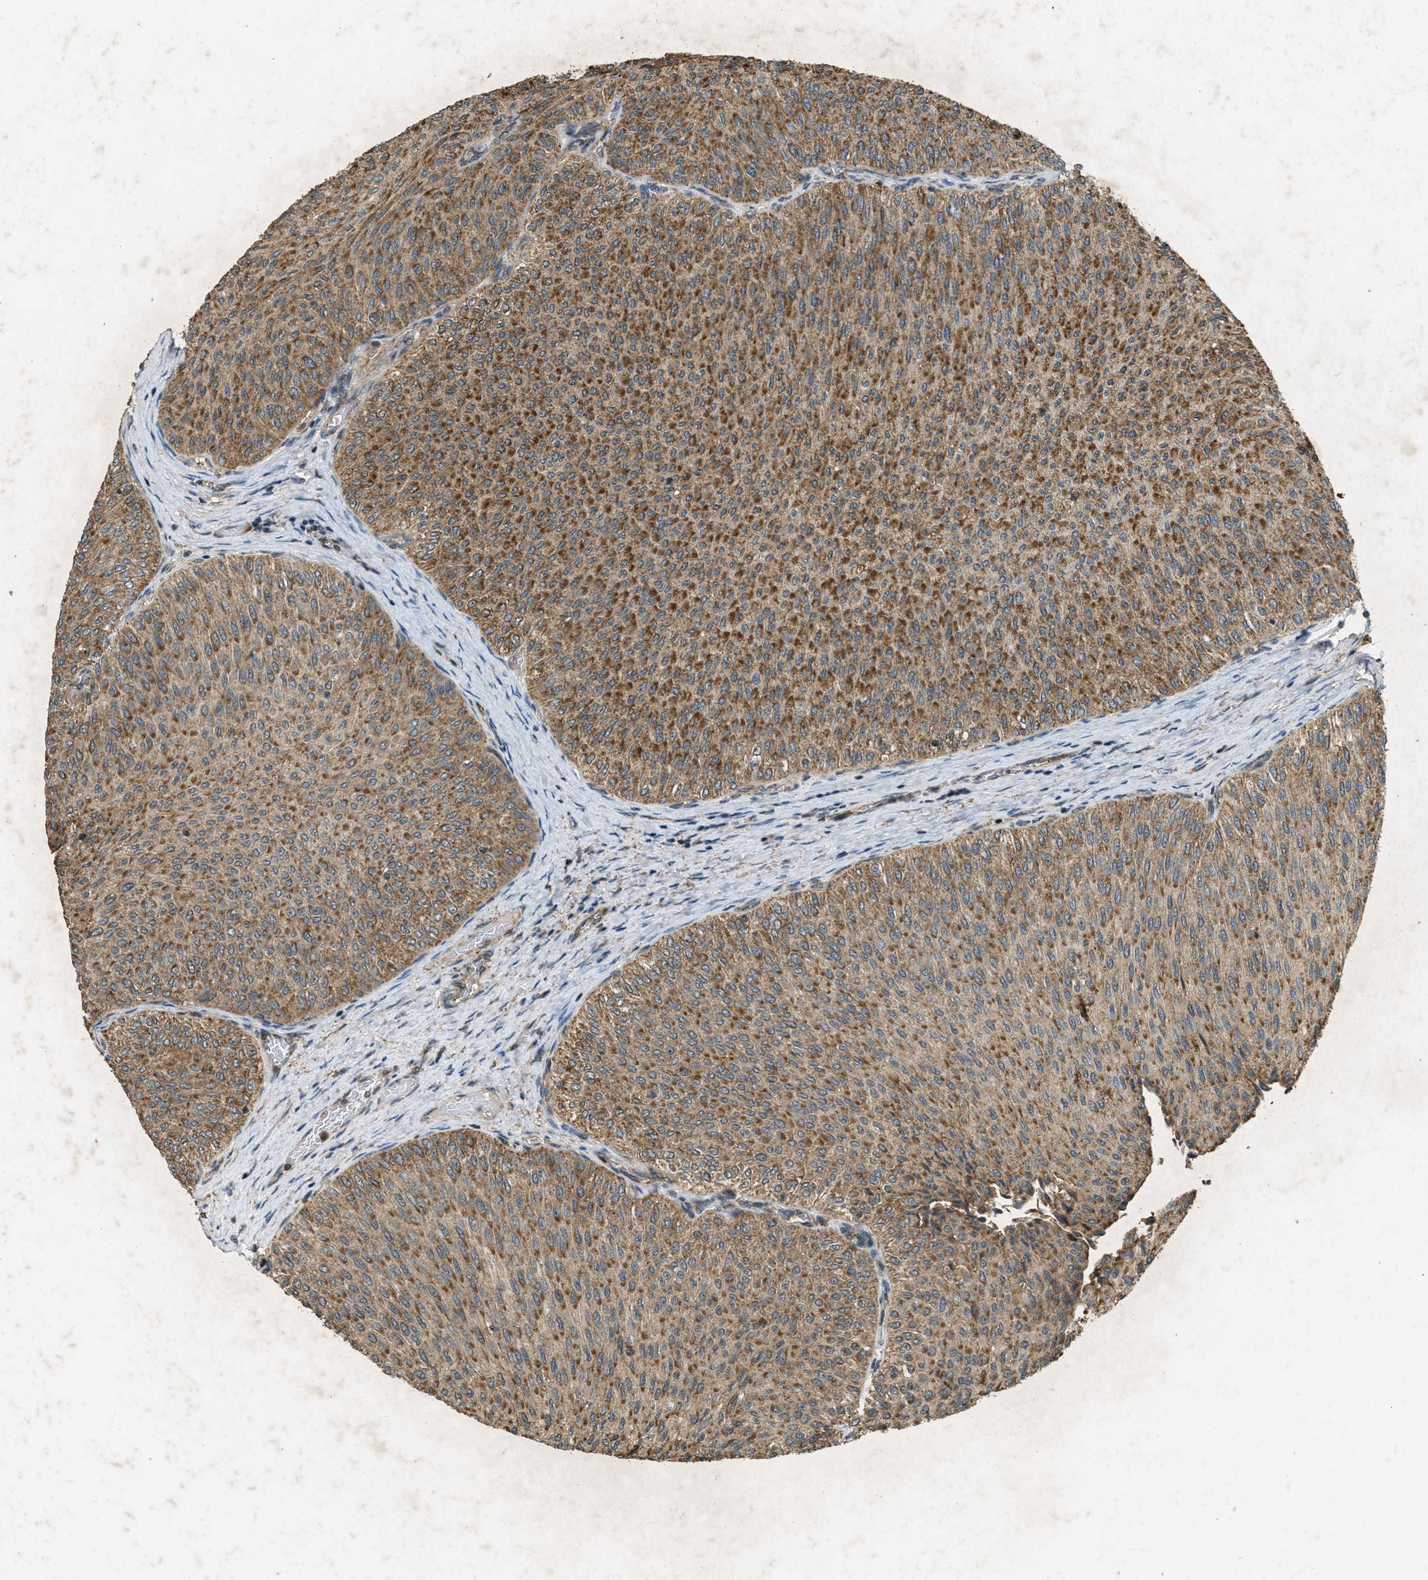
{"staining": {"intensity": "moderate", "quantity": ">75%", "location": "cytoplasmic/membranous"}, "tissue": "urothelial cancer", "cell_type": "Tumor cells", "image_type": "cancer", "snomed": [{"axis": "morphology", "description": "Urothelial carcinoma, Low grade"}, {"axis": "topography", "description": "Urinary bladder"}], "caption": "DAB immunohistochemical staining of low-grade urothelial carcinoma exhibits moderate cytoplasmic/membranous protein positivity in approximately >75% of tumor cells.", "gene": "PPP1R15A", "patient": {"sex": "male", "age": 78}}